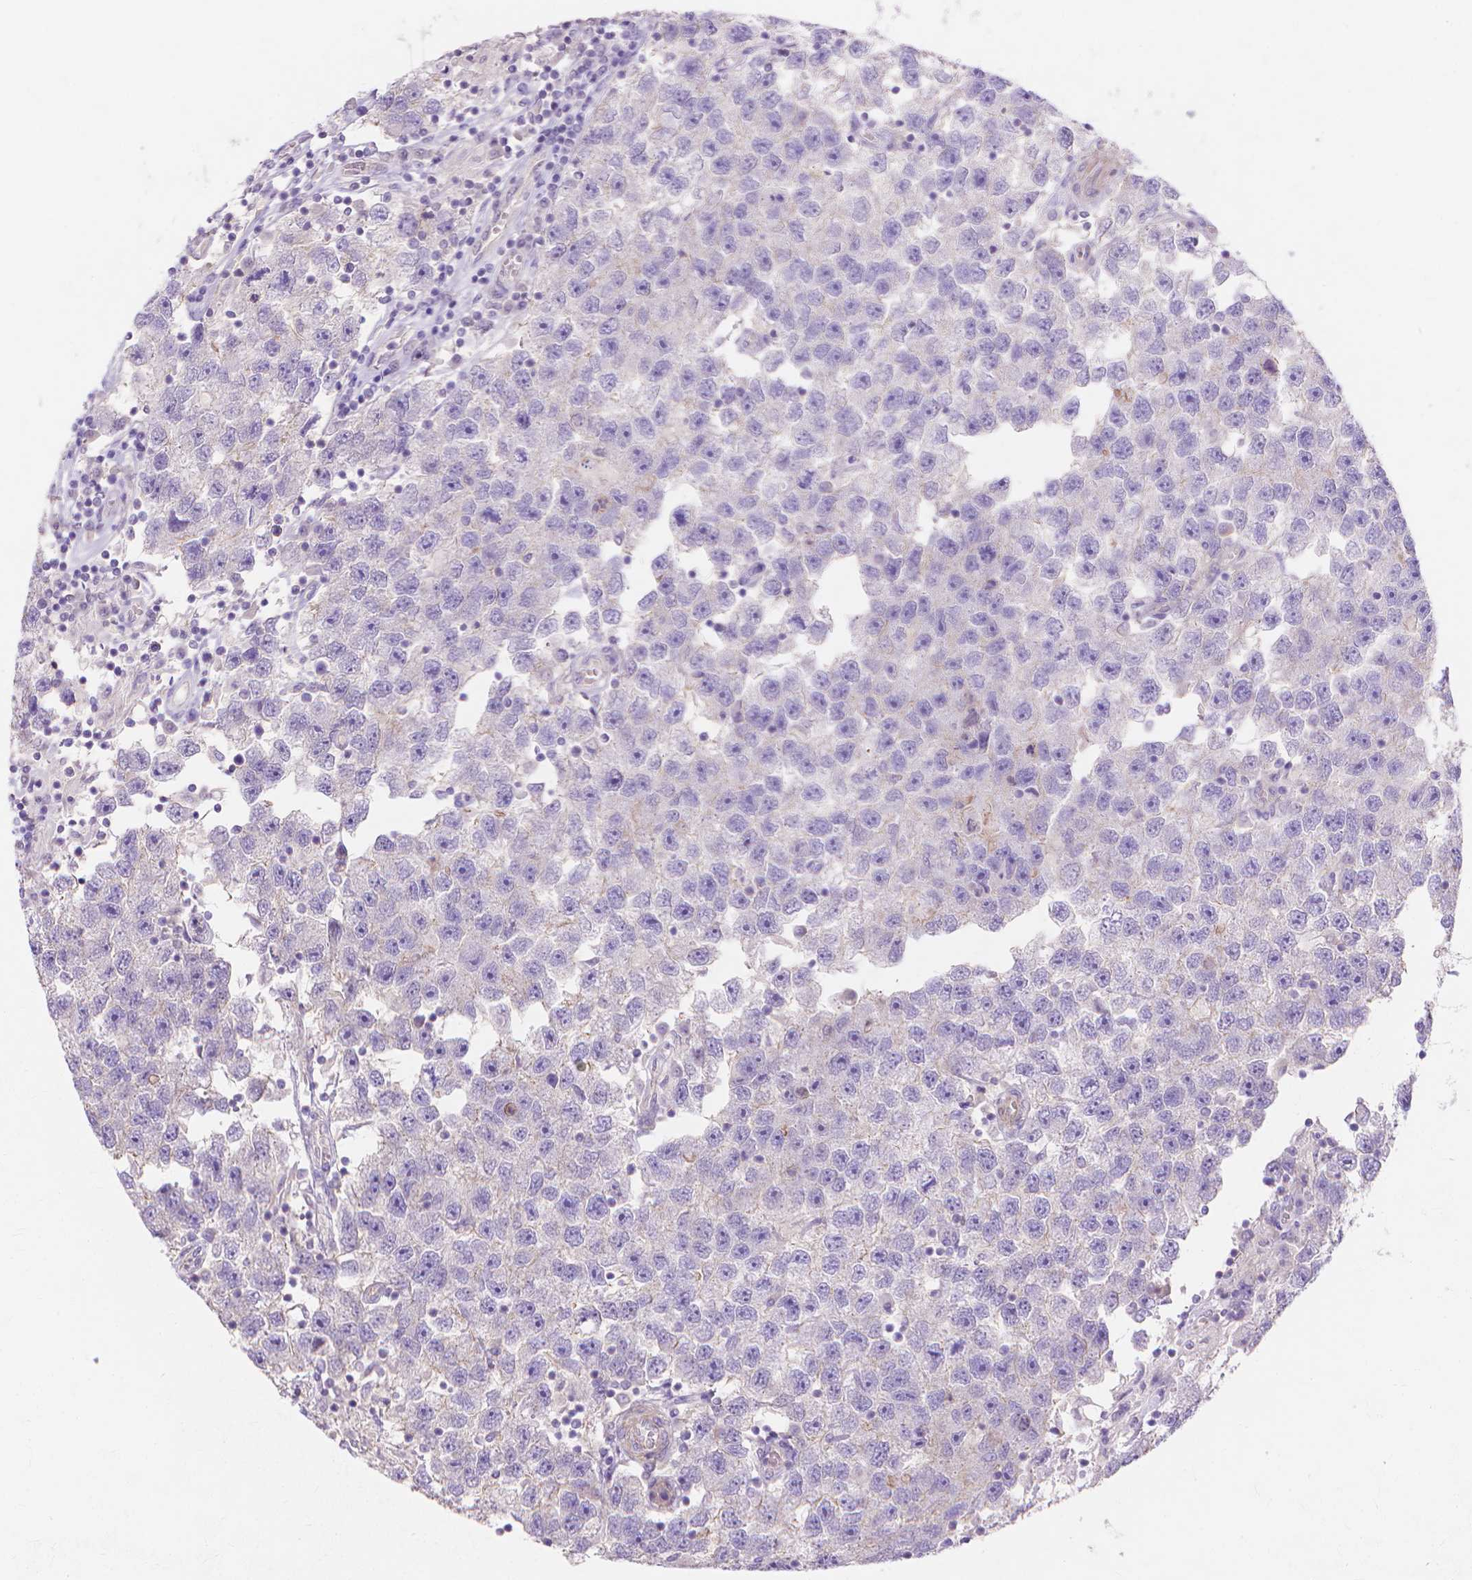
{"staining": {"intensity": "negative", "quantity": "none", "location": "none"}, "tissue": "testis cancer", "cell_type": "Tumor cells", "image_type": "cancer", "snomed": [{"axis": "morphology", "description": "Seminoma, NOS"}, {"axis": "topography", "description": "Testis"}], "caption": "The immunohistochemistry image has no significant positivity in tumor cells of testis cancer (seminoma) tissue.", "gene": "MBLAC1", "patient": {"sex": "male", "age": 26}}